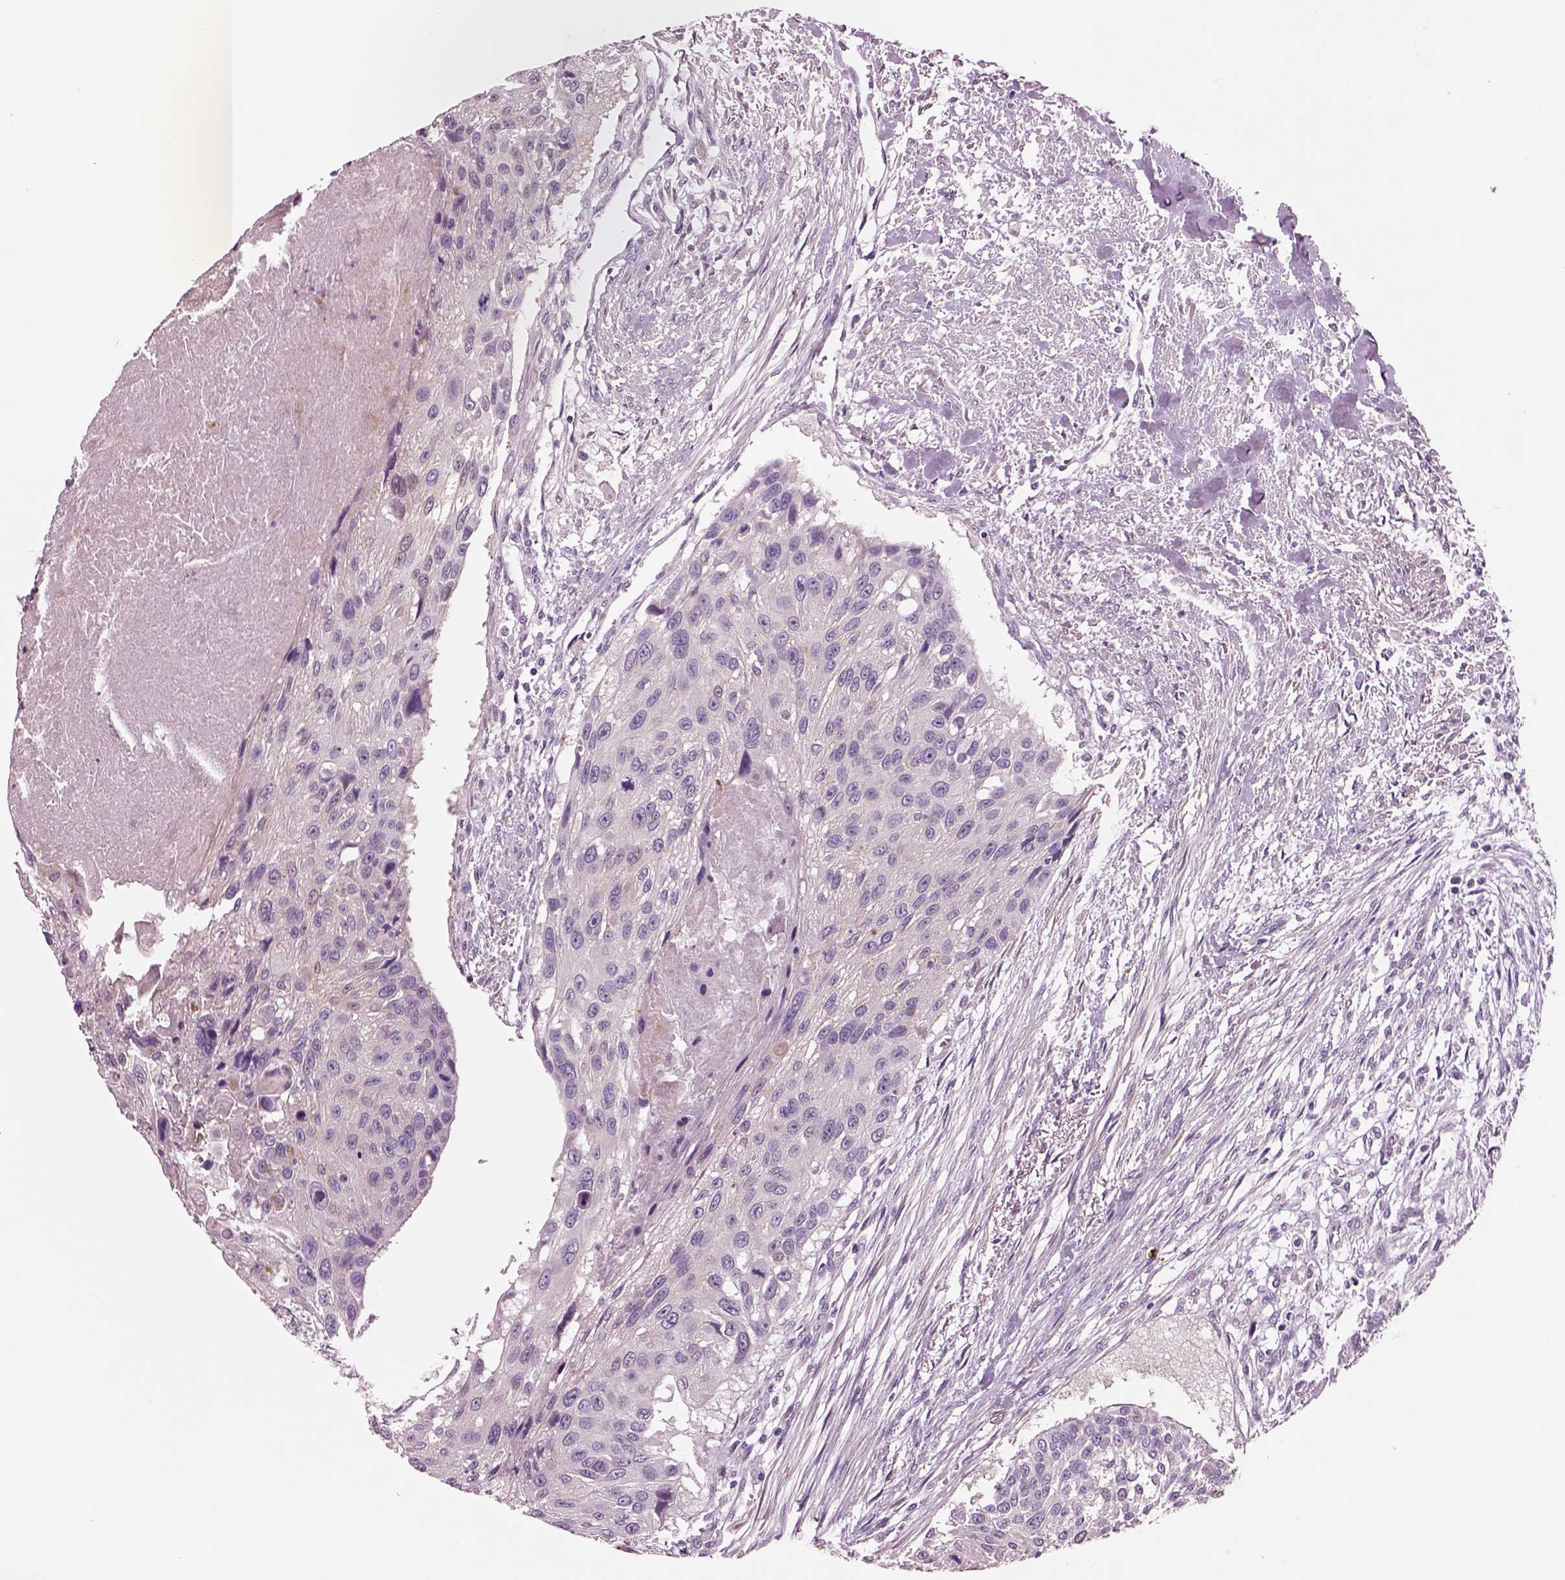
{"staining": {"intensity": "negative", "quantity": "none", "location": "none"}, "tissue": "urothelial cancer", "cell_type": "Tumor cells", "image_type": "cancer", "snomed": [{"axis": "morphology", "description": "Urothelial carcinoma, NOS"}, {"axis": "topography", "description": "Urinary bladder"}], "caption": "Immunohistochemistry photomicrograph of neoplastic tissue: transitional cell carcinoma stained with DAB (3,3'-diaminobenzidine) reveals no significant protein expression in tumor cells.", "gene": "PLPP7", "patient": {"sex": "male", "age": 55}}